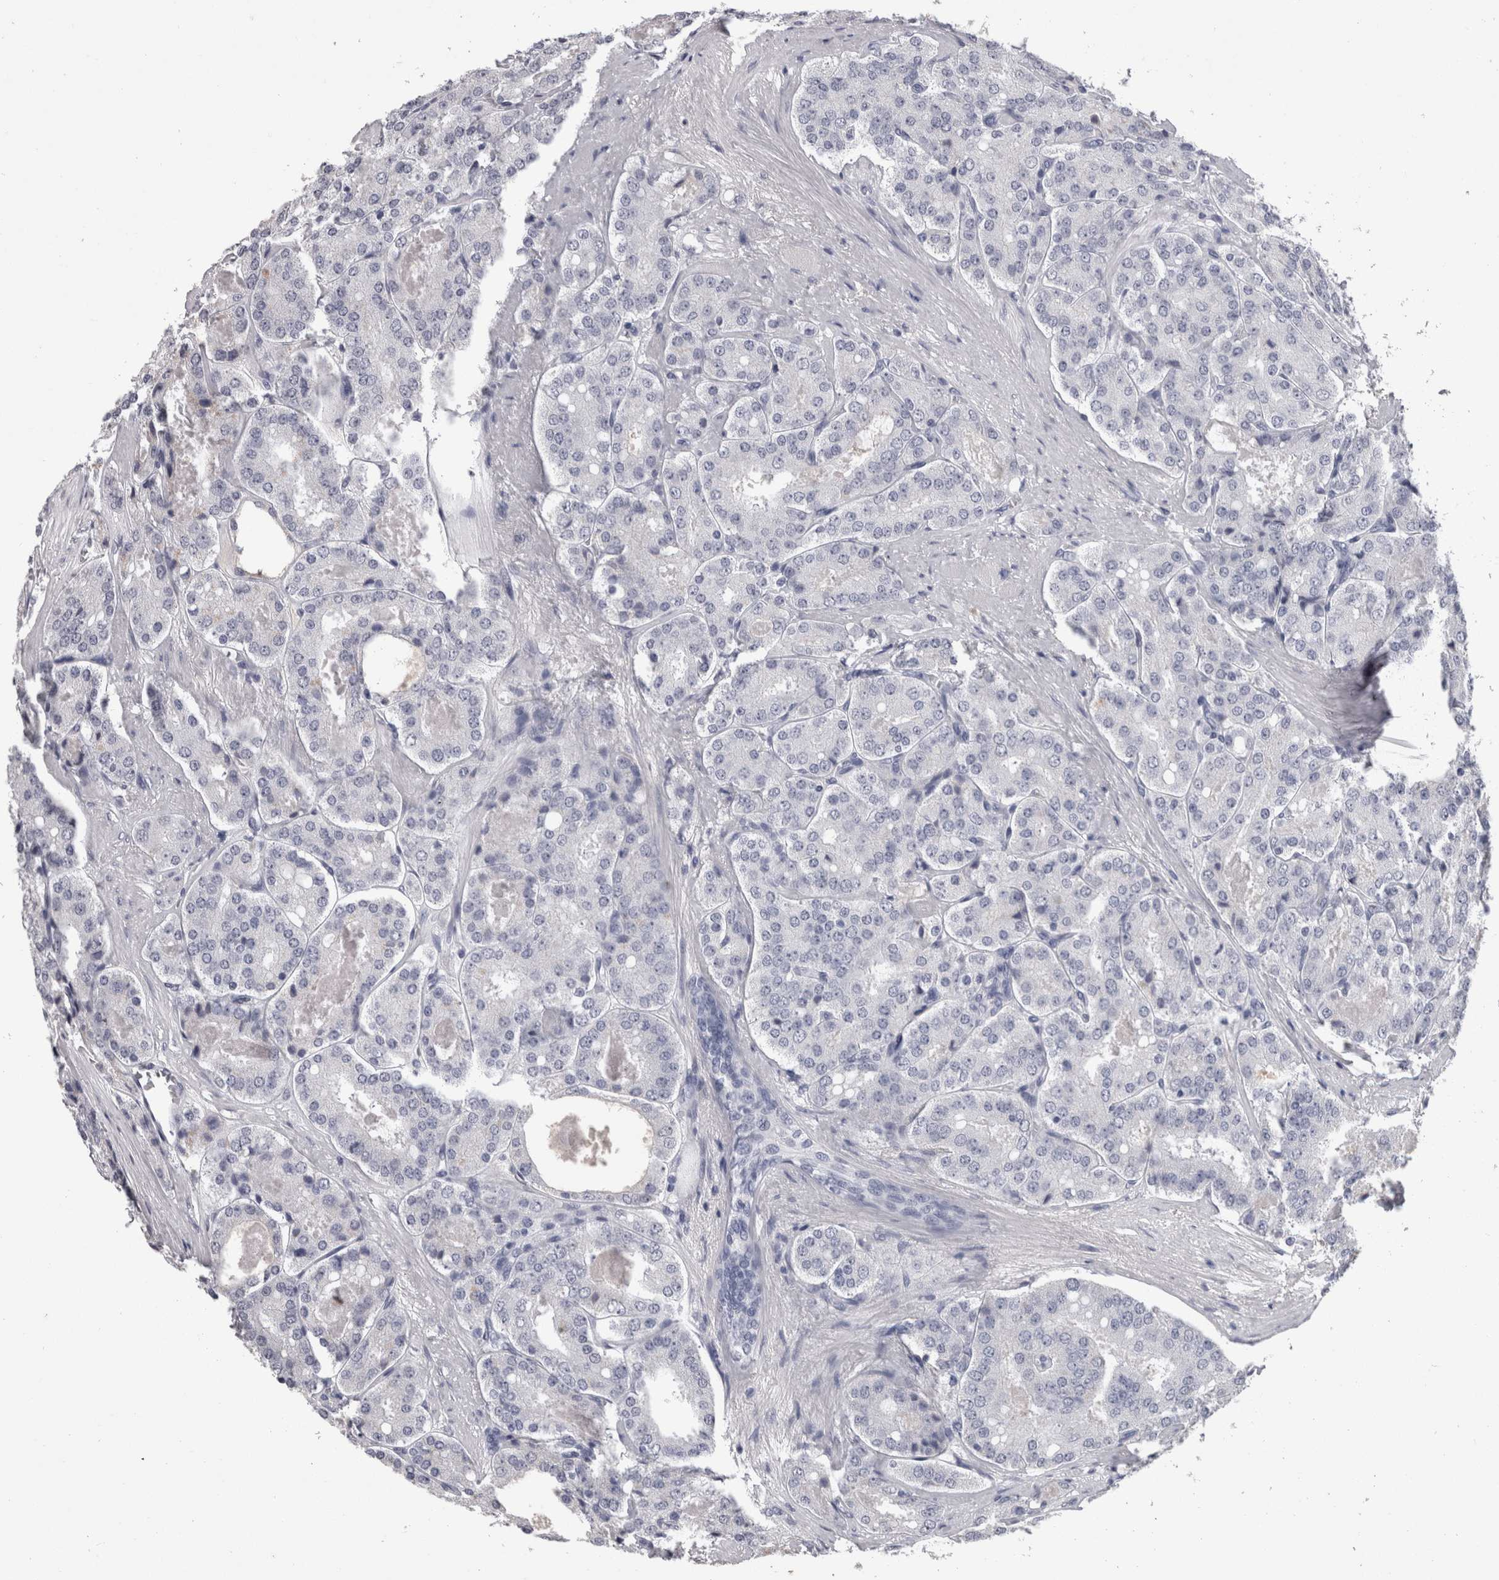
{"staining": {"intensity": "negative", "quantity": "none", "location": "none"}, "tissue": "prostate cancer", "cell_type": "Tumor cells", "image_type": "cancer", "snomed": [{"axis": "morphology", "description": "Adenocarcinoma, High grade"}, {"axis": "topography", "description": "Prostate"}], "caption": "DAB (3,3'-diaminobenzidine) immunohistochemical staining of human prostate cancer (adenocarcinoma (high-grade)) displays no significant positivity in tumor cells. The staining was performed using DAB to visualize the protein expression in brown, while the nuclei were stained in blue with hematoxylin (Magnification: 20x).", "gene": "DDX17", "patient": {"sex": "male", "age": 65}}